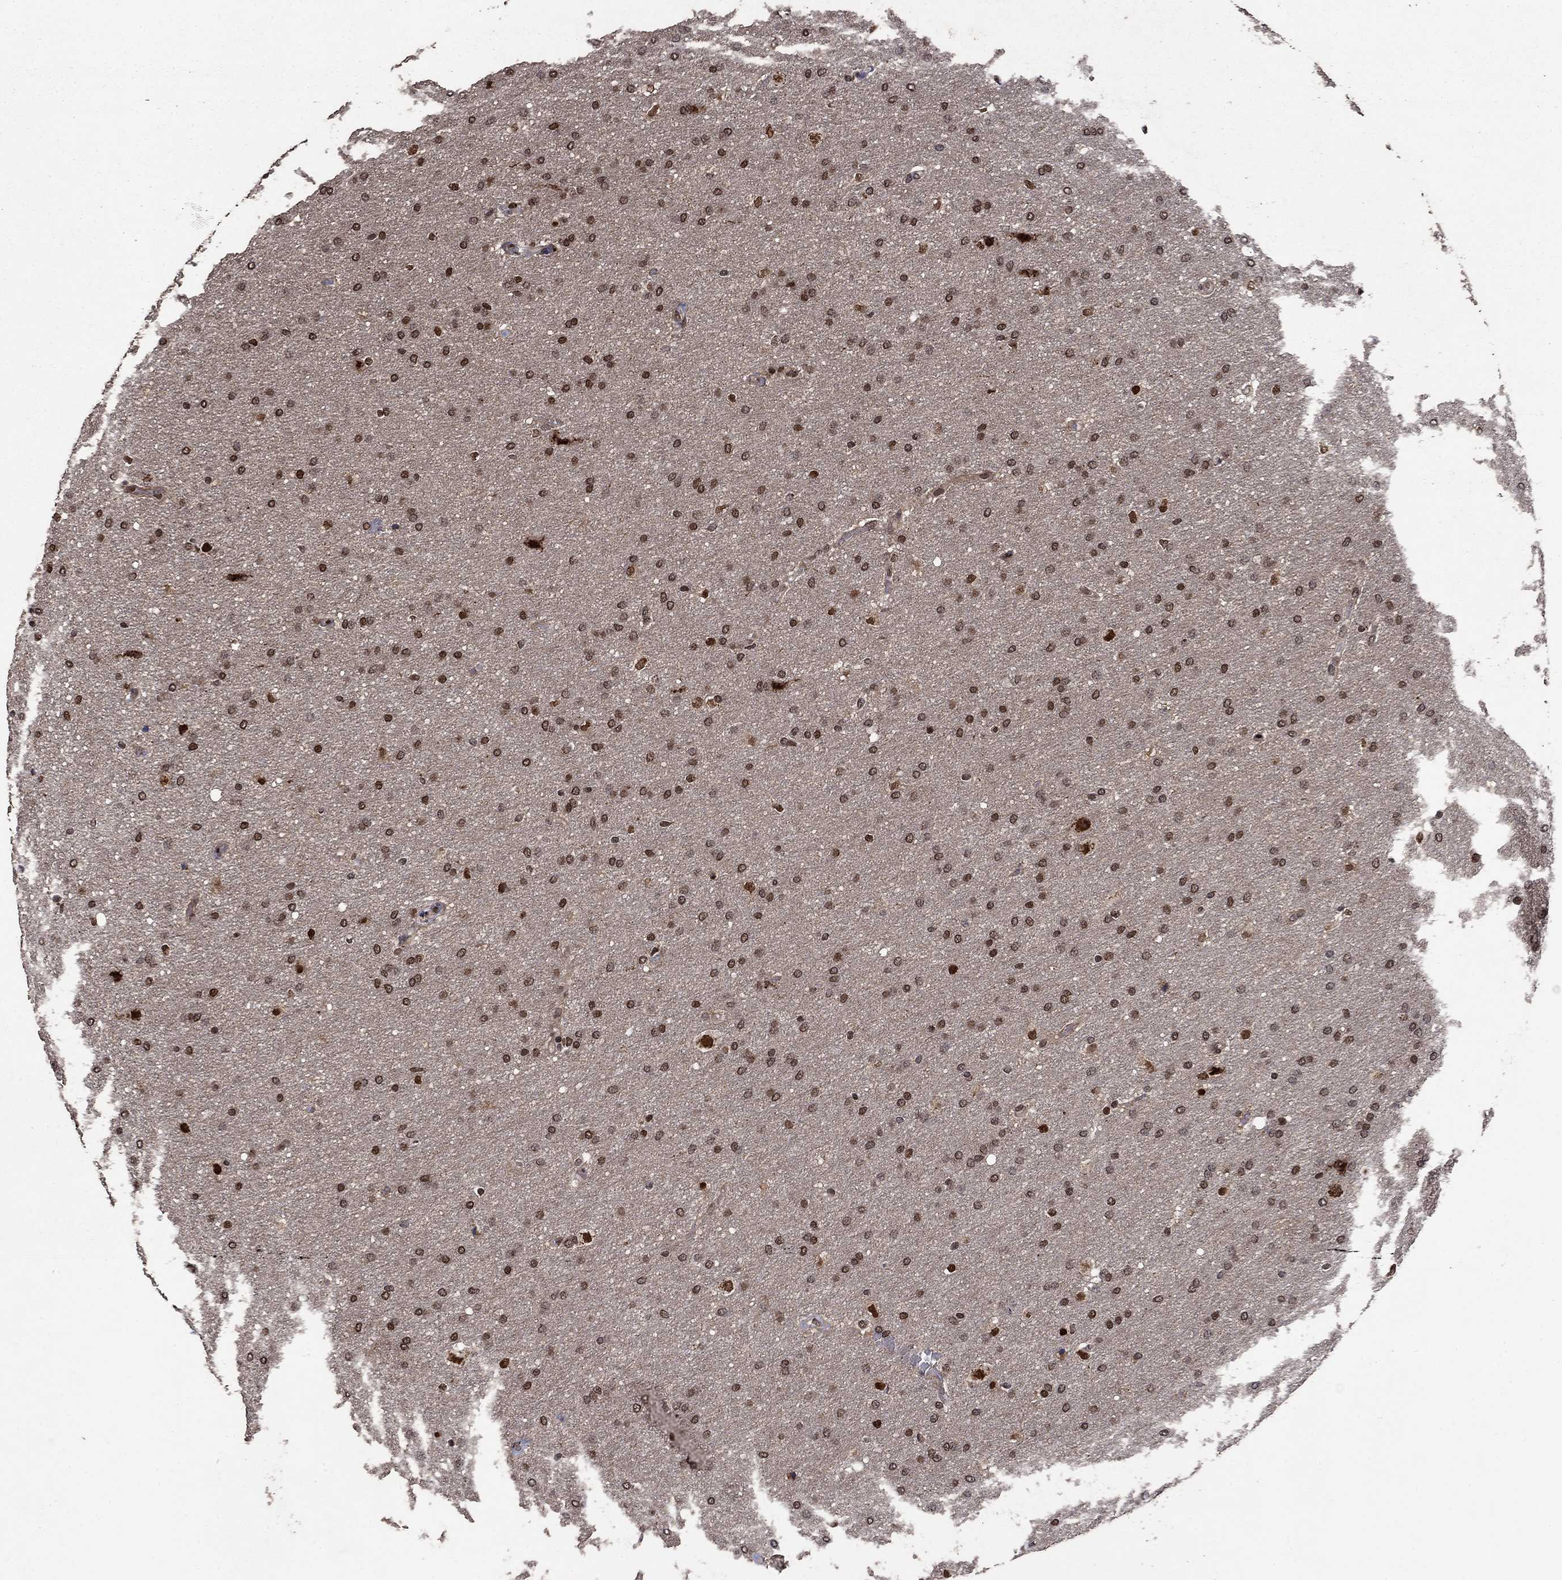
{"staining": {"intensity": "moderate", "quantity": "25%-75%", "location": "nuclear"}, "tissue": "glioma", "cell_type": "Tumor cells", "image_type": "cancer", "snomed": [{"axis": "morphology", "description": "Glioma, malignant, Low grade"}, {"axis": "topography", "description": "Brain"}], "caption": "This is a histology image of immunohistochemistry staining of malignant glioma (low-grade), which shows moderate expression in the nuclear of tumor cells.", "gene": "PRICKLE4", "patient": {"sex": "female", "age": 37}}